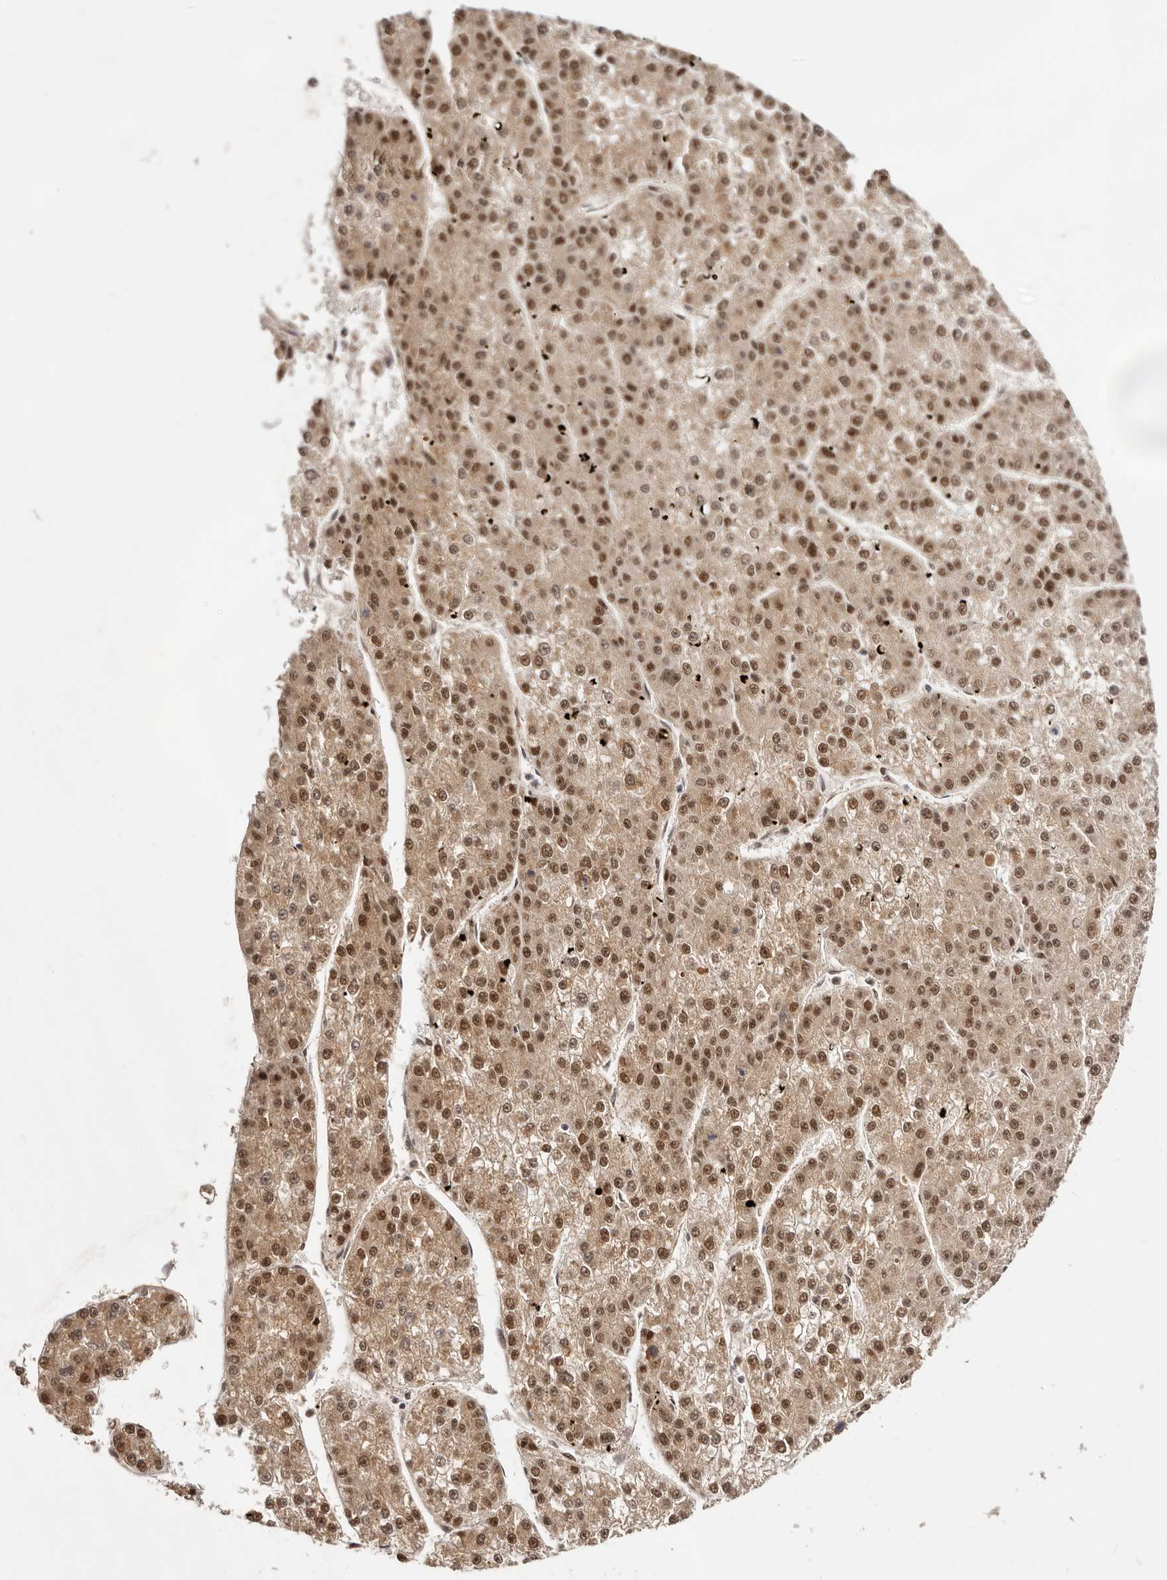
{"staining": {"intensity": "strong", "quantity": "25%-75%", "location": "cytoplasmic/membranous,nuclear"}, "tissue": "liver cancer", "cell_type": "Tumor cells", "image_type": "cancer", "snomed": [{"axis": "morphology", "description": "Carcinoma, Hepatocellular, NOS"}, {"axis": "topography", "description": "Liver"}], "caption": "Protein staining by IHC demonstrates strong cytoplasmic/membranous and nuclear expression in approximately 25%-75% of tumor cells in liver hepatocellular carcinoma.", "gene": "SEC14L1", "patient": {"sex": "female", "age": 73}}